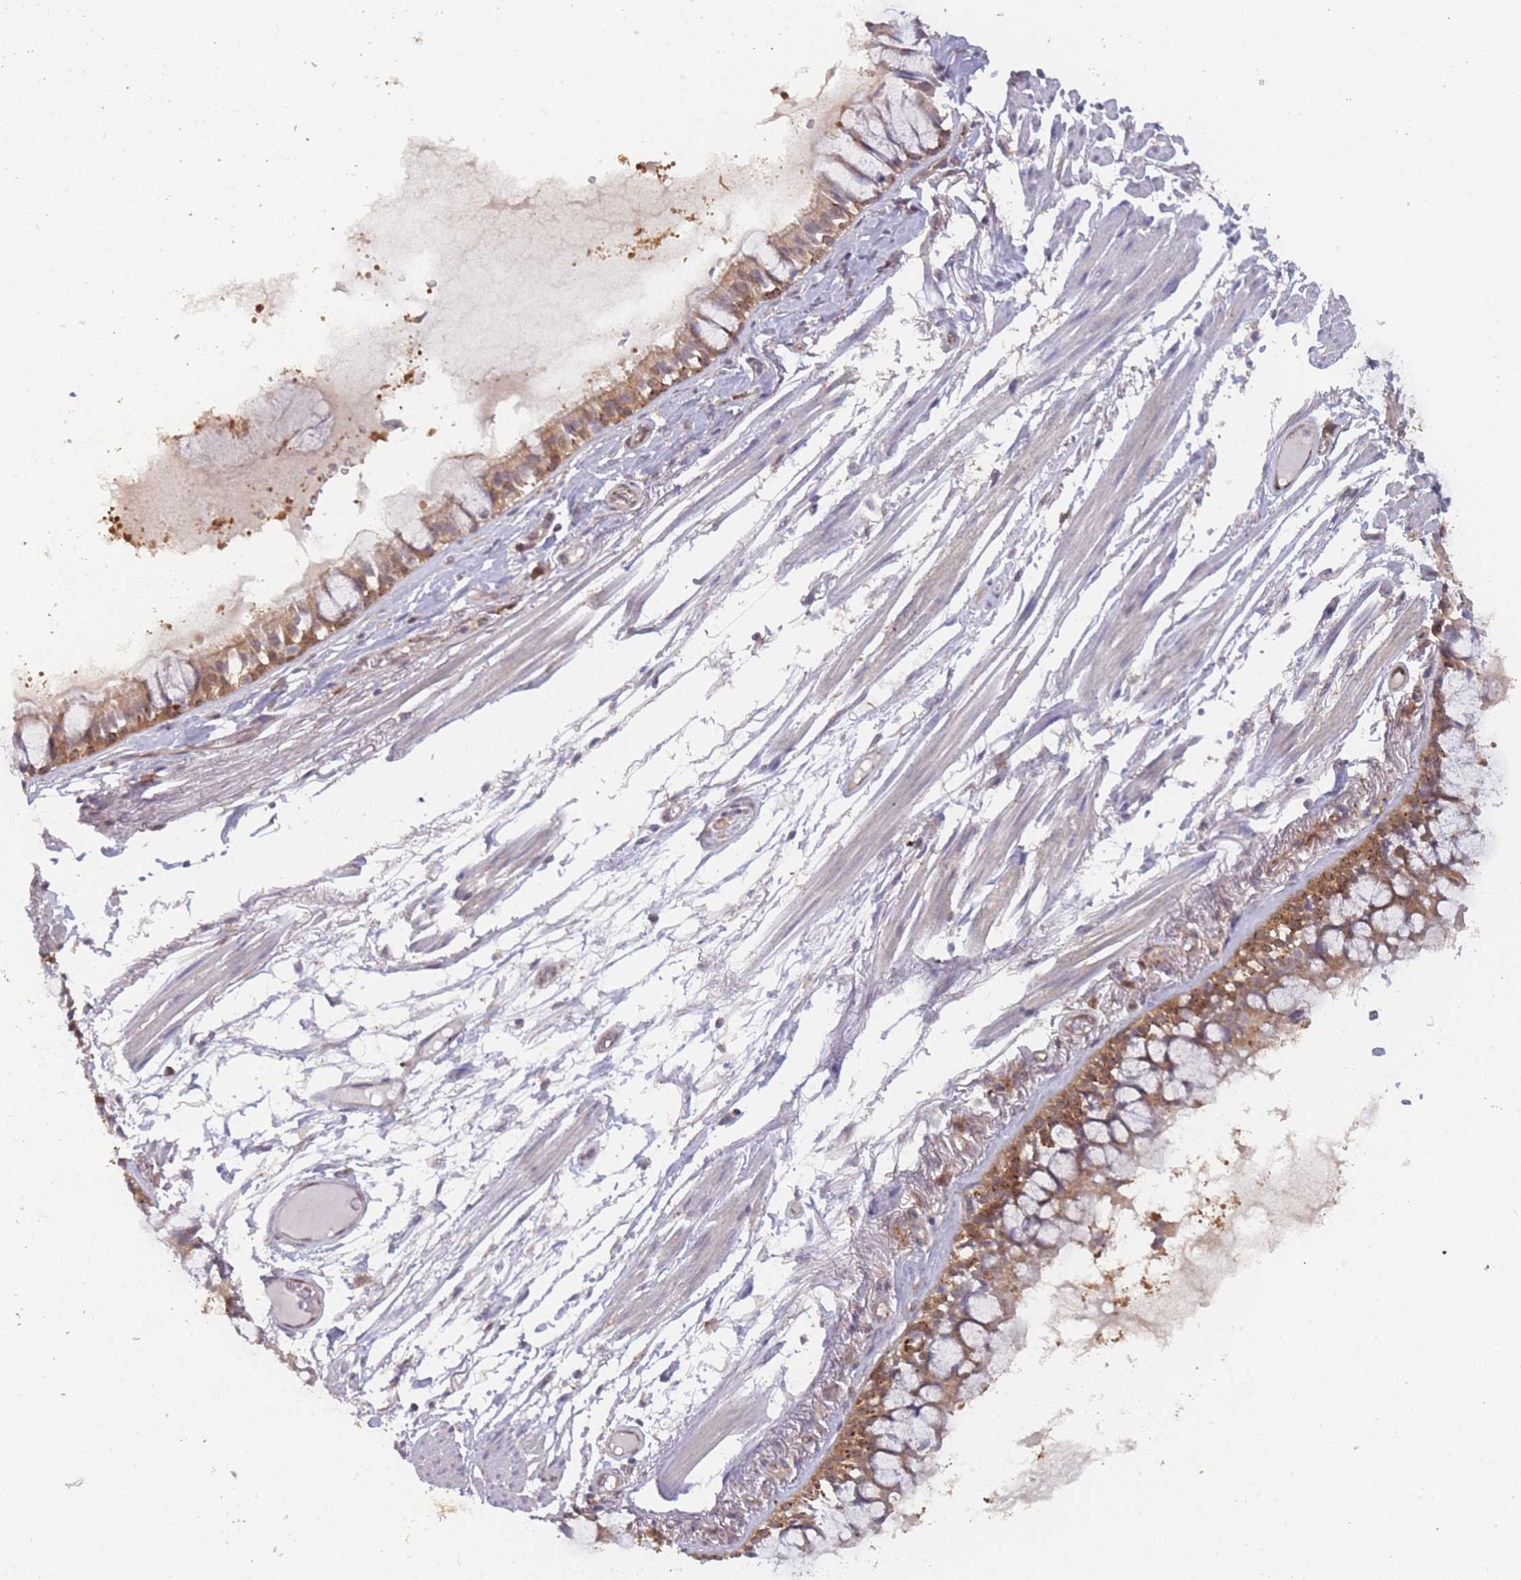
{"staining": {"intensity": "moderate", "quantity": ">75%", "location": "cytoplasmic/membranous"}, "tissue": "bronchus", "cell_type": "Respiratory epithelial cells", "image_type": "normal", "snomed": [{"axis": "morphology", "description": "Normal tissue, NOS"}, {"axis": "topography", "description": "Bronchus"}], "caption": "A brown stain labels moderate cytoplasmic/membranous expression of a protein in respiratory epithelial cells of benign bronchus.", "gene": "MRI1", "patient": {"sex": "male", "age": 70}}